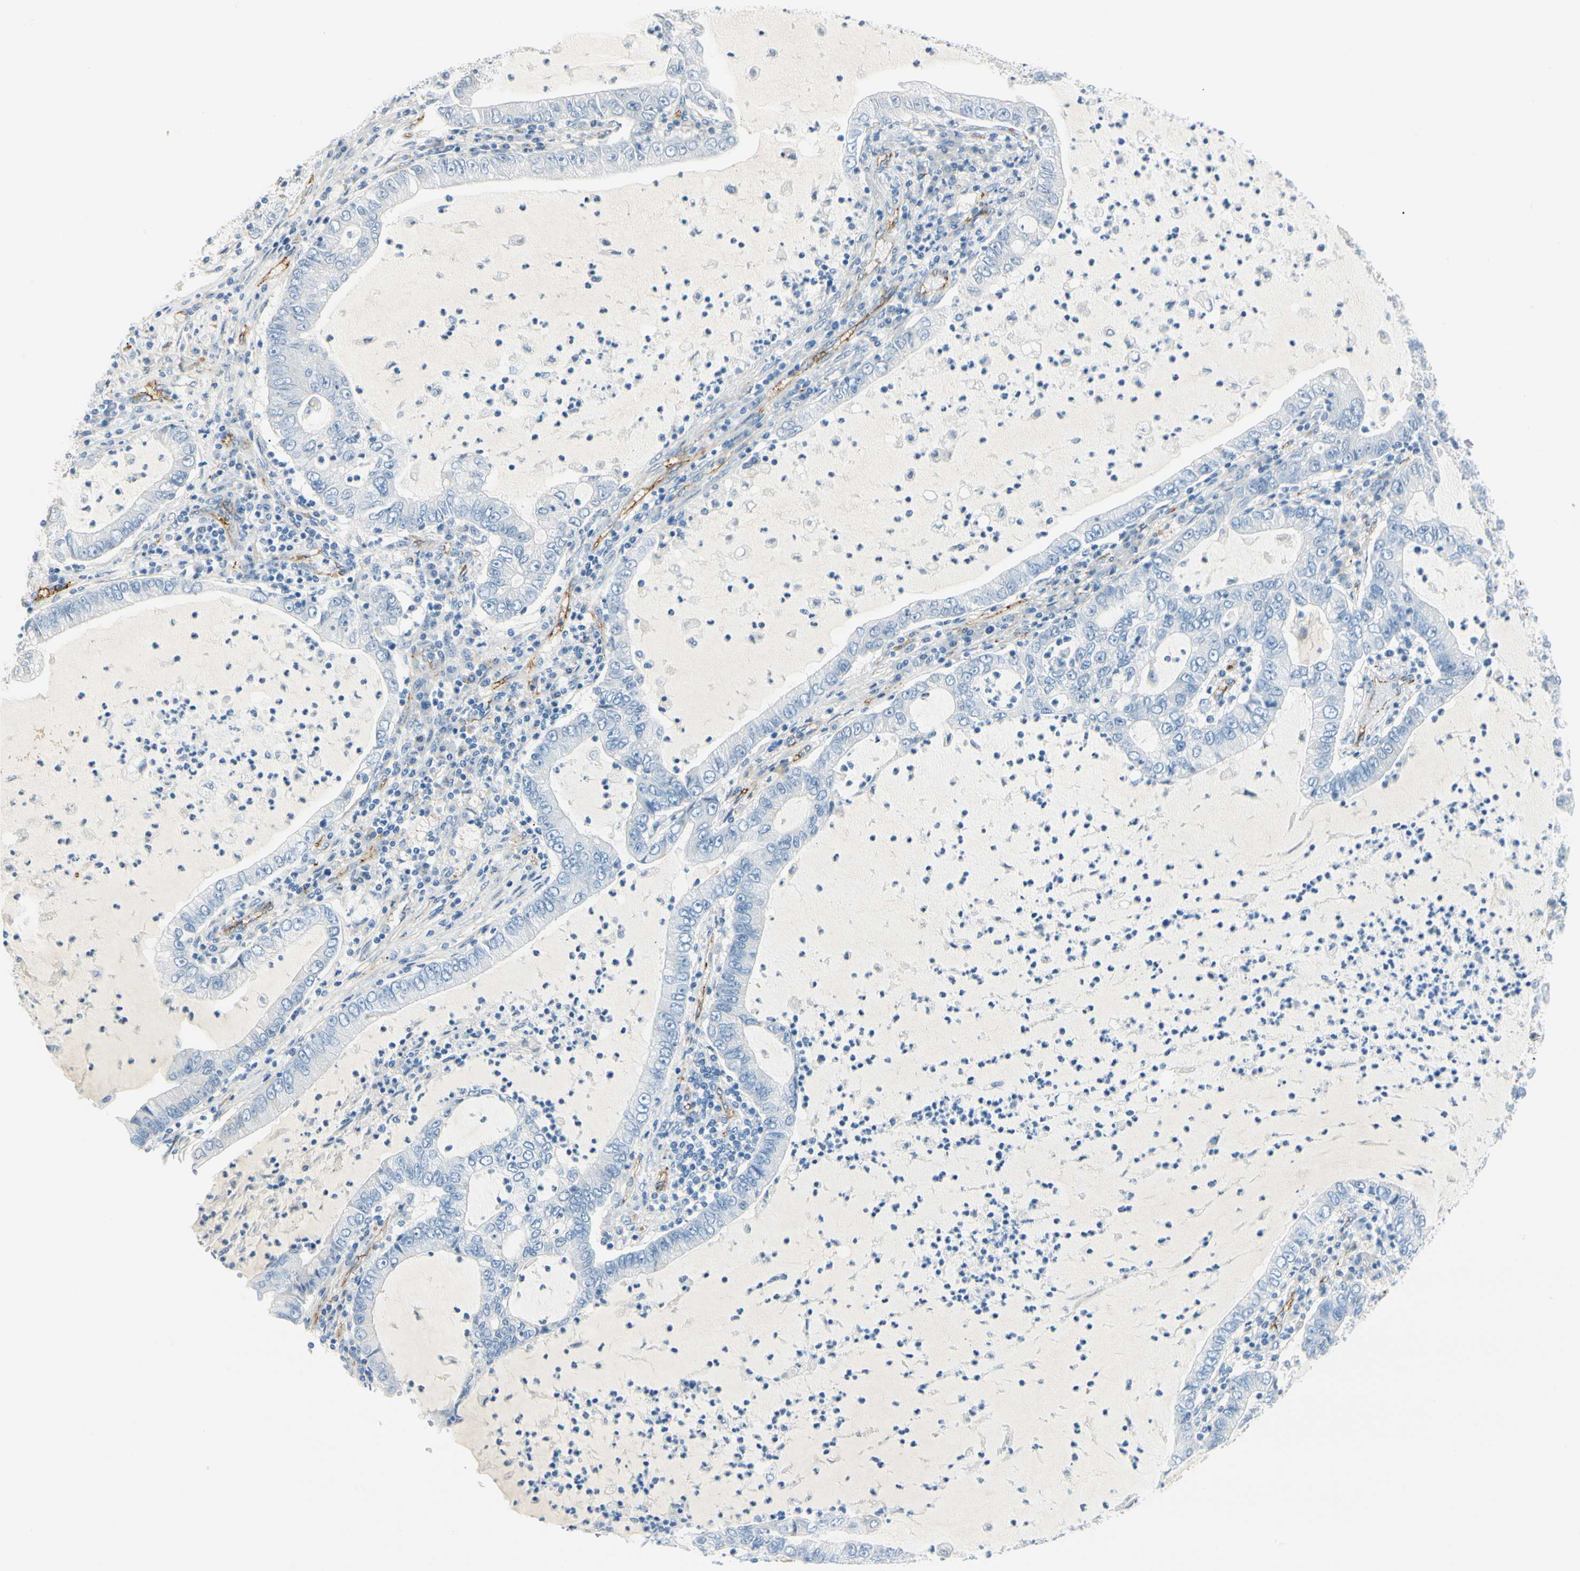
{"staining": {"intensity": "negative", "quantity": "none", "location": "none"}, "tissue": "lung cancer", "cell_type": "Tumor cells", "image_type": "cancer", "snomed": [{"axis": "morphology", "description": "Adenocarcinoma, NOS"}, {"axis": "topography", "description": "Lung"}], "caption": "An immunohistochemistry micrograph of lung cancer (adenocarcinoma) is shown. There is no staining in tumor cells of lung cancer (adenocarcinoma).", "gene": "VPS9D1", "patient": {"sex": "female", "age": 51}}